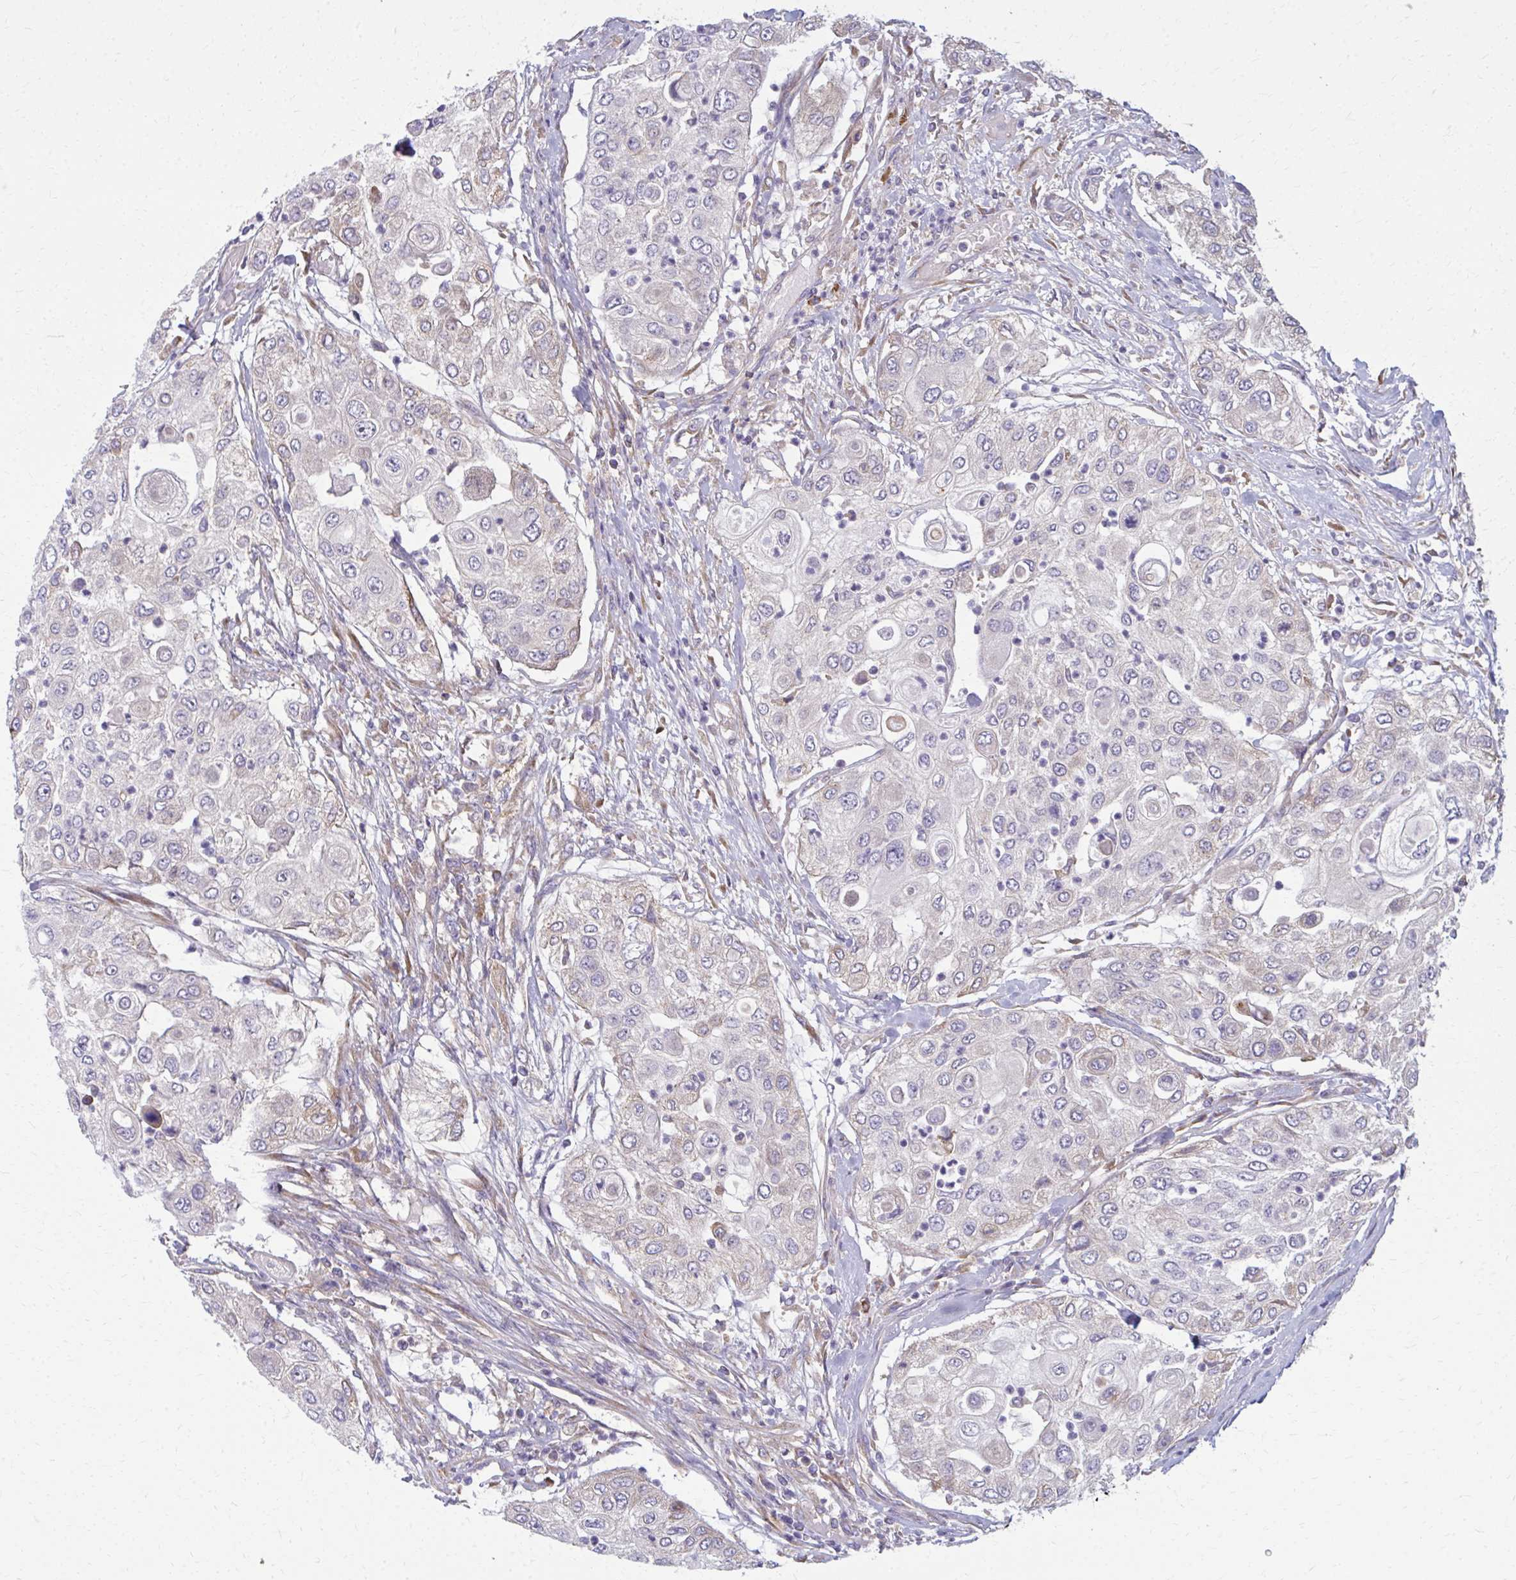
{"staining": {"intensity": "negative", "quantity": "none", "location": "none"}, "tissue": "urothelial cancer", "cell_type": "Tumor cells", "image_type": "cancer", "snomed": [{"axis": "morphology", "description": "Urothelial carcinoma, High grade"}, {"axis": "topography", "description": "Urinary bladder"}], "caption": "The photomicrograph demonstrates no staining of tumor cells in urothelial carcinoma (high-grade).", "gene": "CEMP1", "patient": {"sex": "female", "age": 79}}